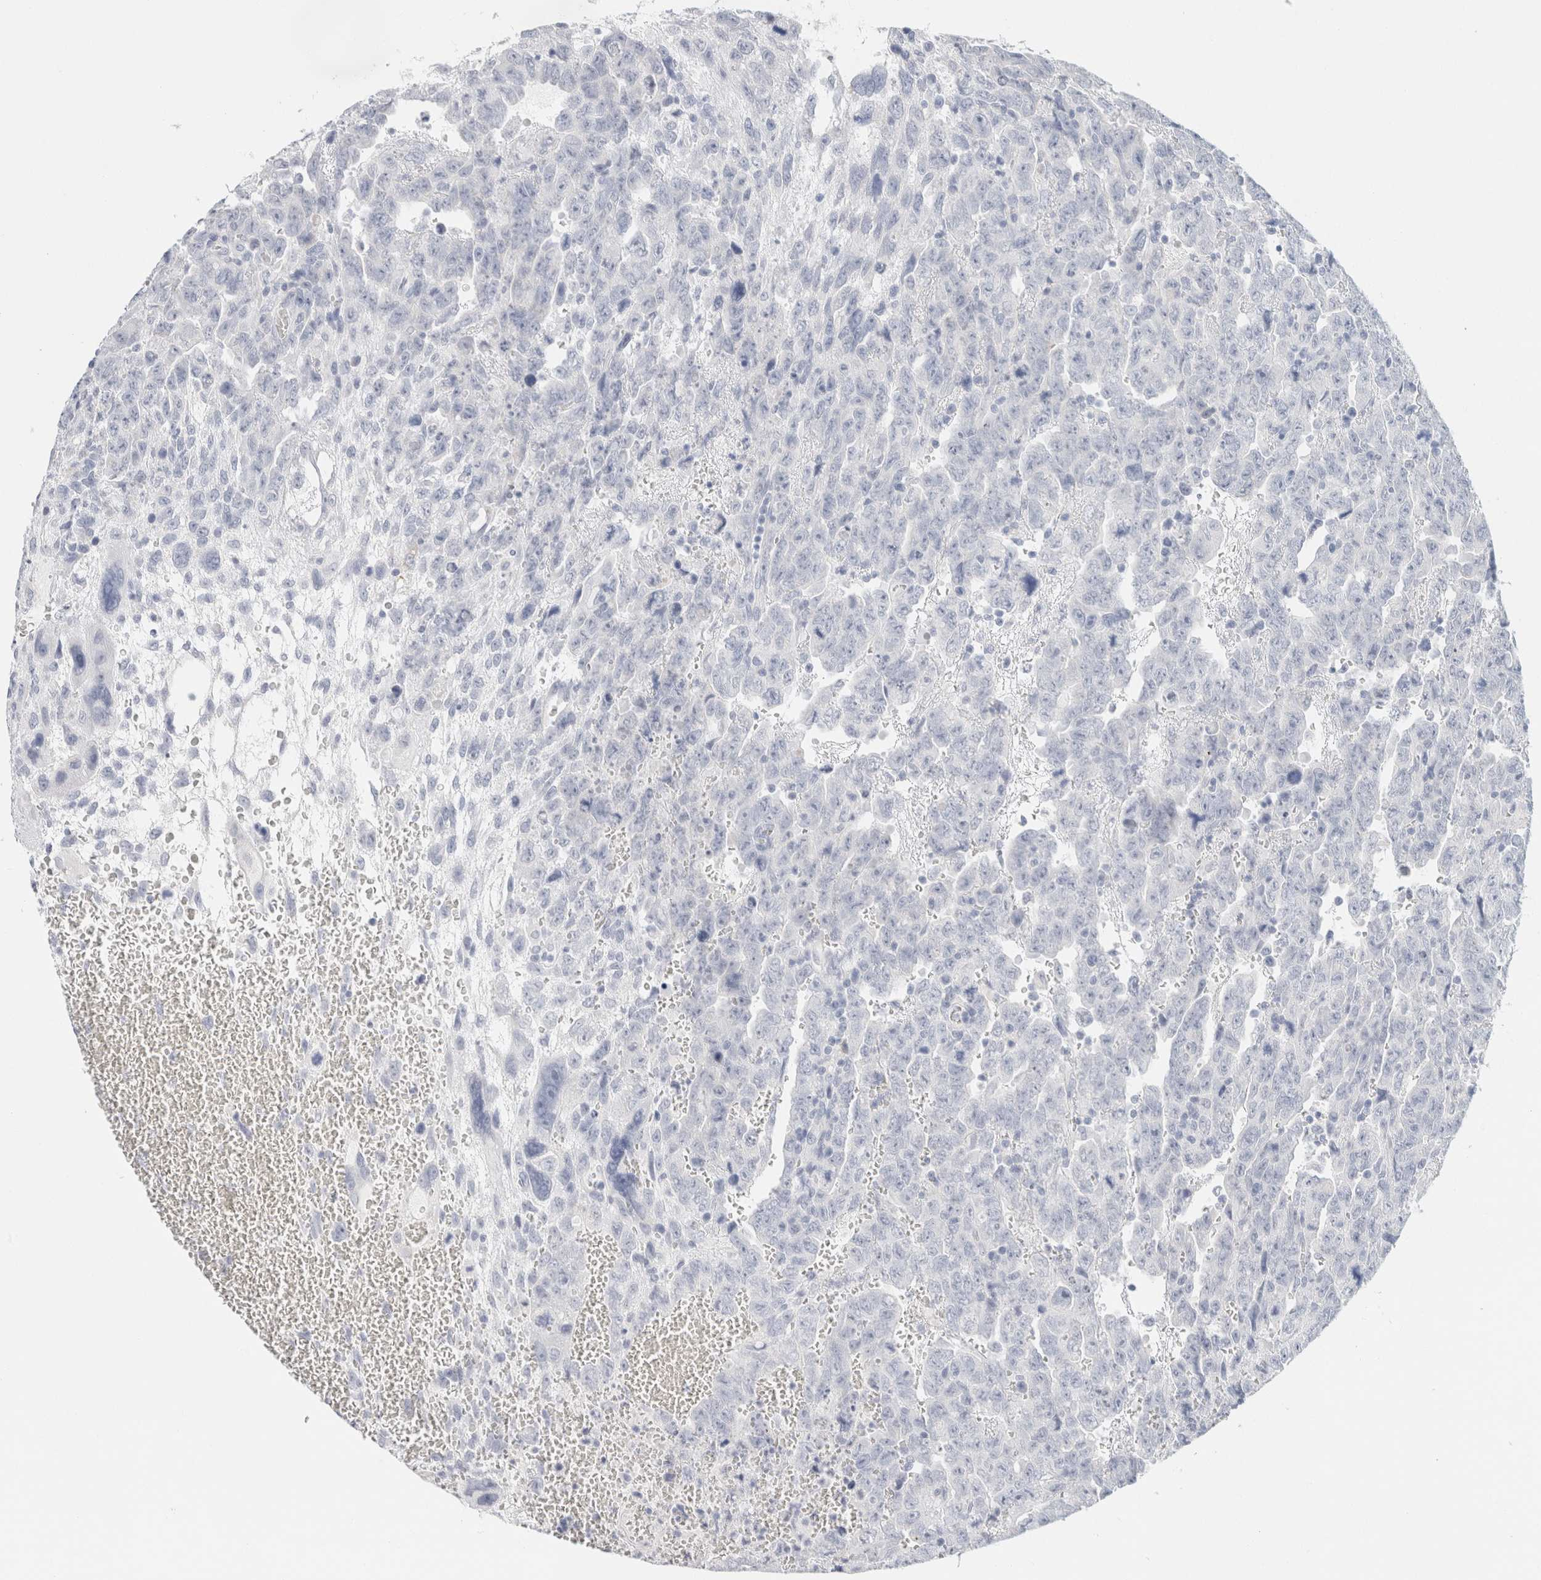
{"staining": {"intensity": "negative", "quantity": "none", "location": "none"}, "tissue": "testis cancer", "cell_type": "Tumor cells", "image_type": "cancer", "snomed": [{"axis": "morphology", "description": "Carcinoma, Embryonal, NOS"}, {"axis": "topography", "description": "Testis"}], "caption": "Immunohistochemical staining of human embryonal carcinoma (testis) reveals no significant positivity in tumor cells.", "gene": "NEFM", "patient": {"sex": "male", "age": 28}}